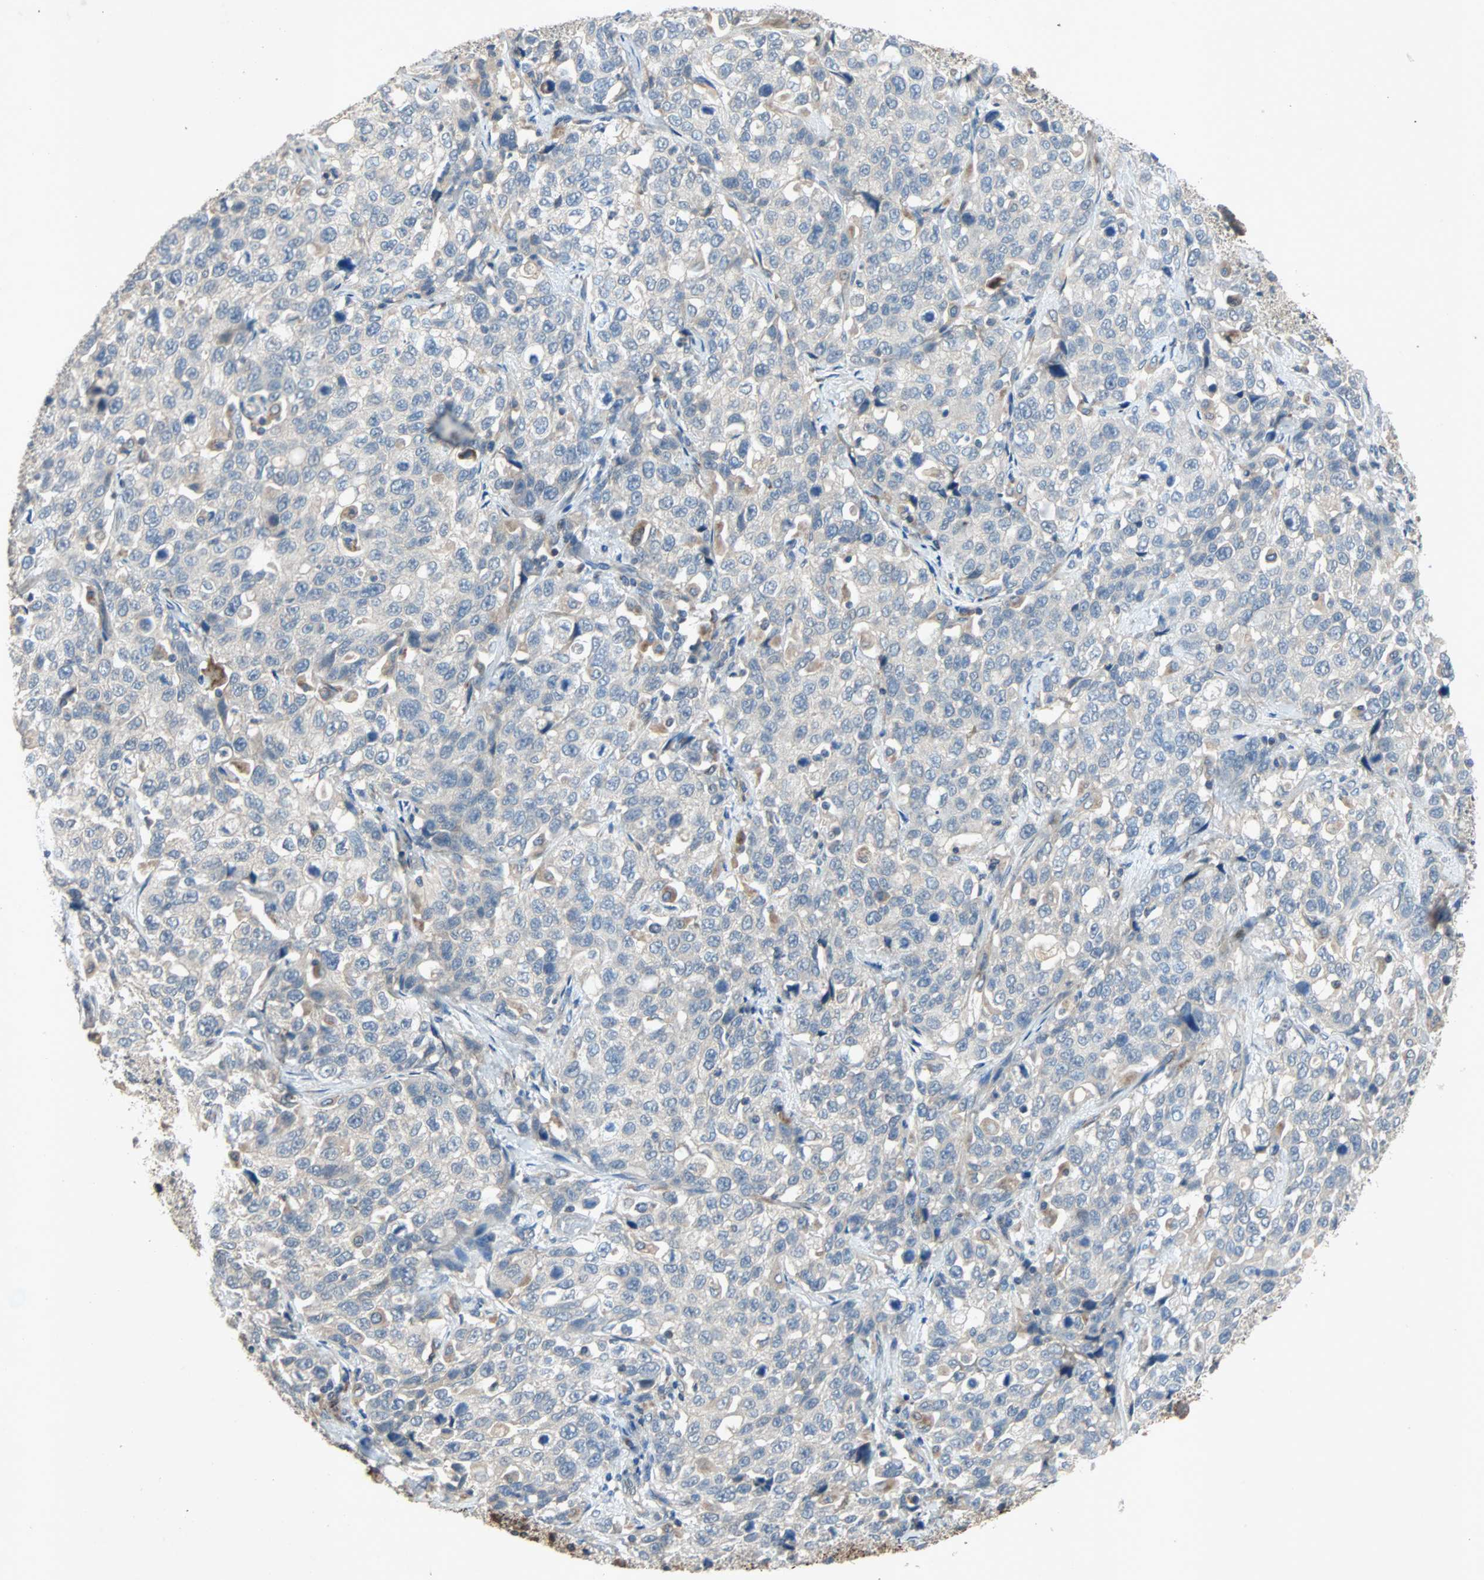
{"staining": {"intensity": "weak", "quantity": "<25%", "location": "cytoplasmic/membranous"}, "tissue": "stomach cancer", "cell_type": "Tumor cells", "image_type": "cancer", "snomed": [{"axis": "morphology", "description": "Normal tissue, NOS"}, {"axis": "morphology", "description": "Adenocarcinoma, NOS"}, {"axis": "topography", "description": "Stomach"}], "caption": "A micrograph of human adenocarcinoma (stomach) is negative for staining in tumor cells.", "gene": "XYLT1", "patient": {"sex": "male", "age": 48}}